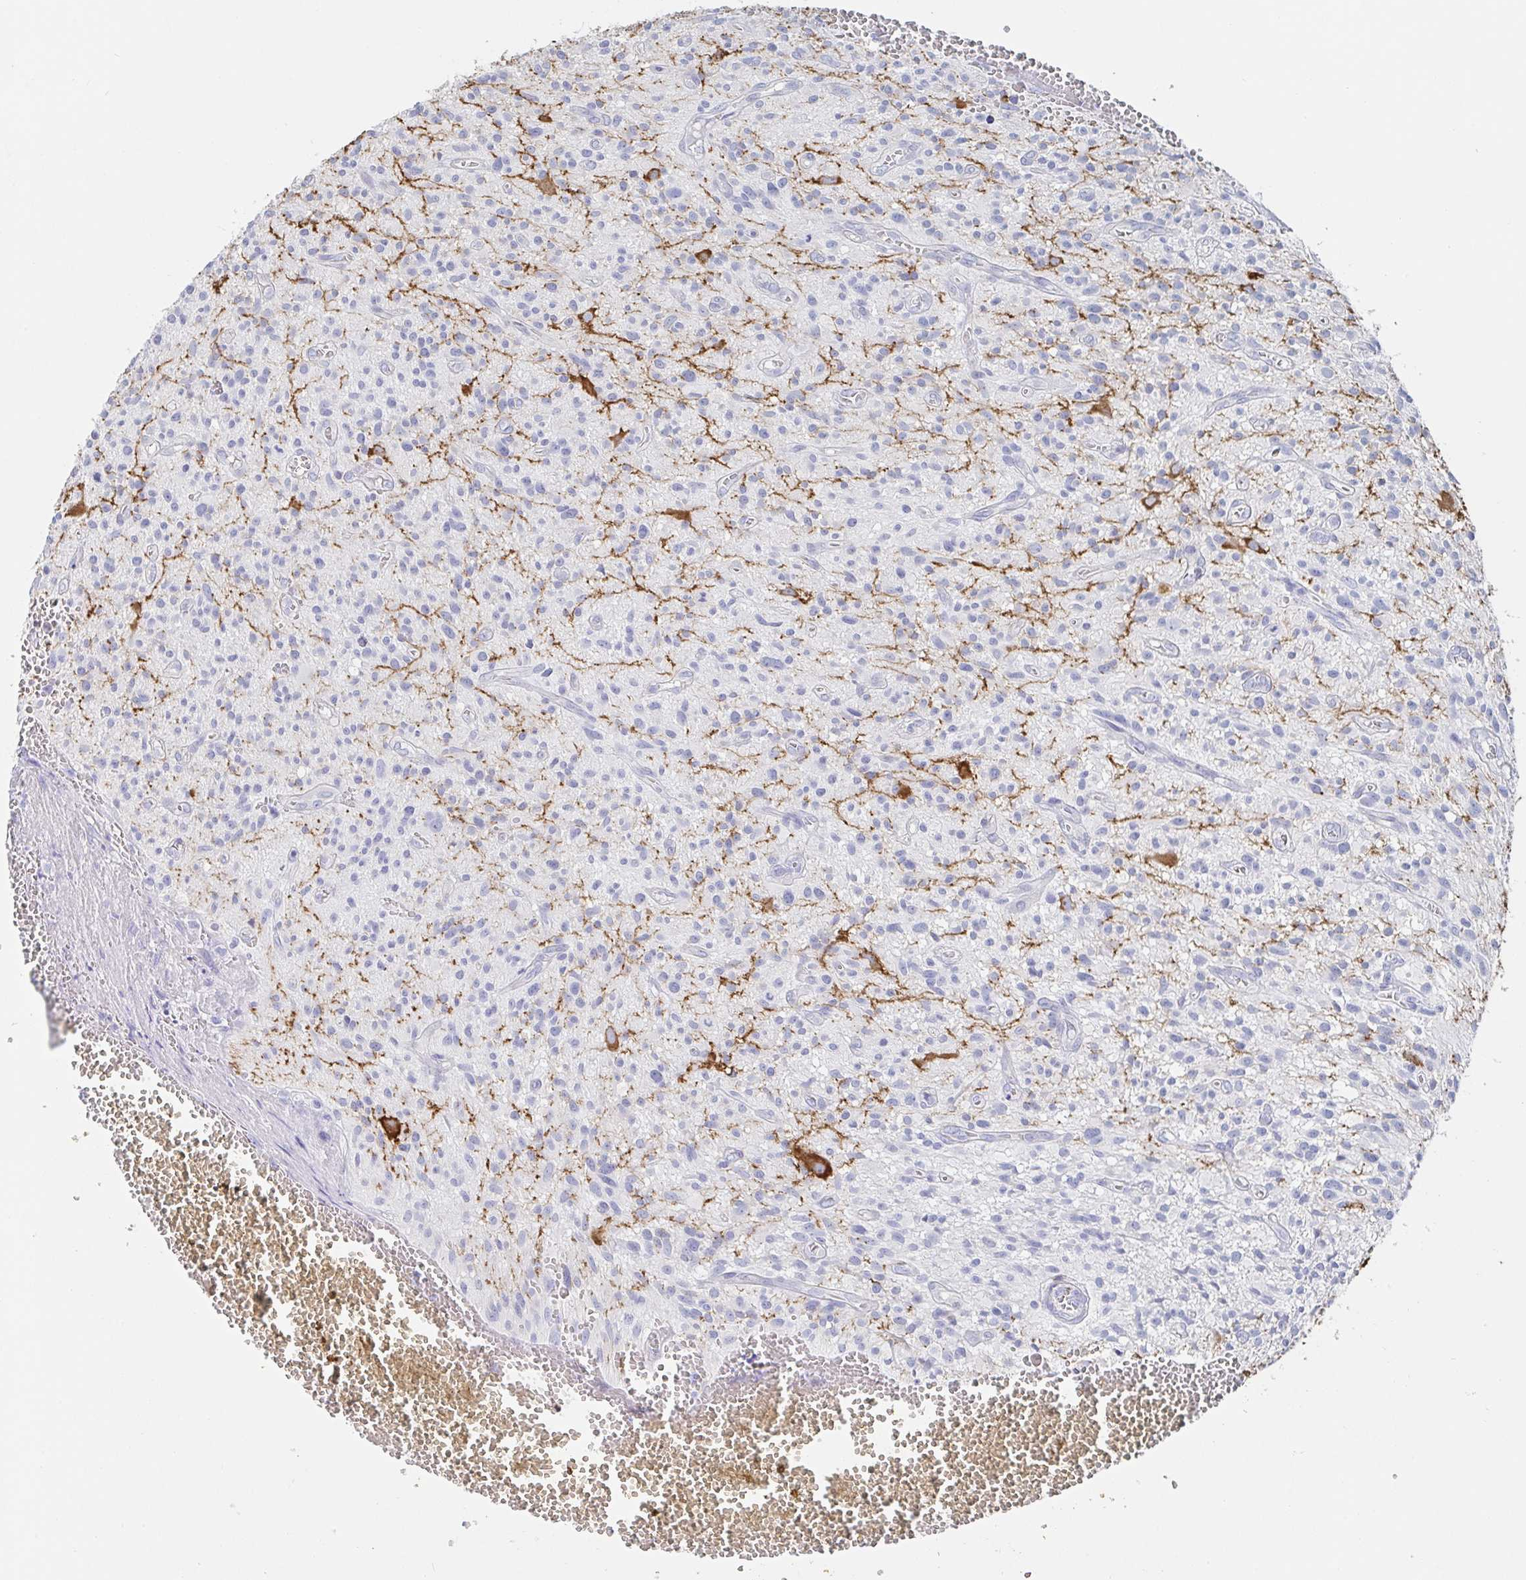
{"staining": {"intensity": "negative", "quantity": "none", "location": "none"}, "tissue": "glioma", "cell_type": "Tumor cells", "image_type": "cancer", "snomed": [{"axis": "morphology", "description": "Glioma, malignant, High grade"}, {"axis": "topography", "description": "Brain"}], "caption": "An immunohistochemistry micrograph of glioma is shown. There is no staining in tumor cells of glioma.", "gene": "PACSIN1", "patient": {"sex": "male", "age": 75}}